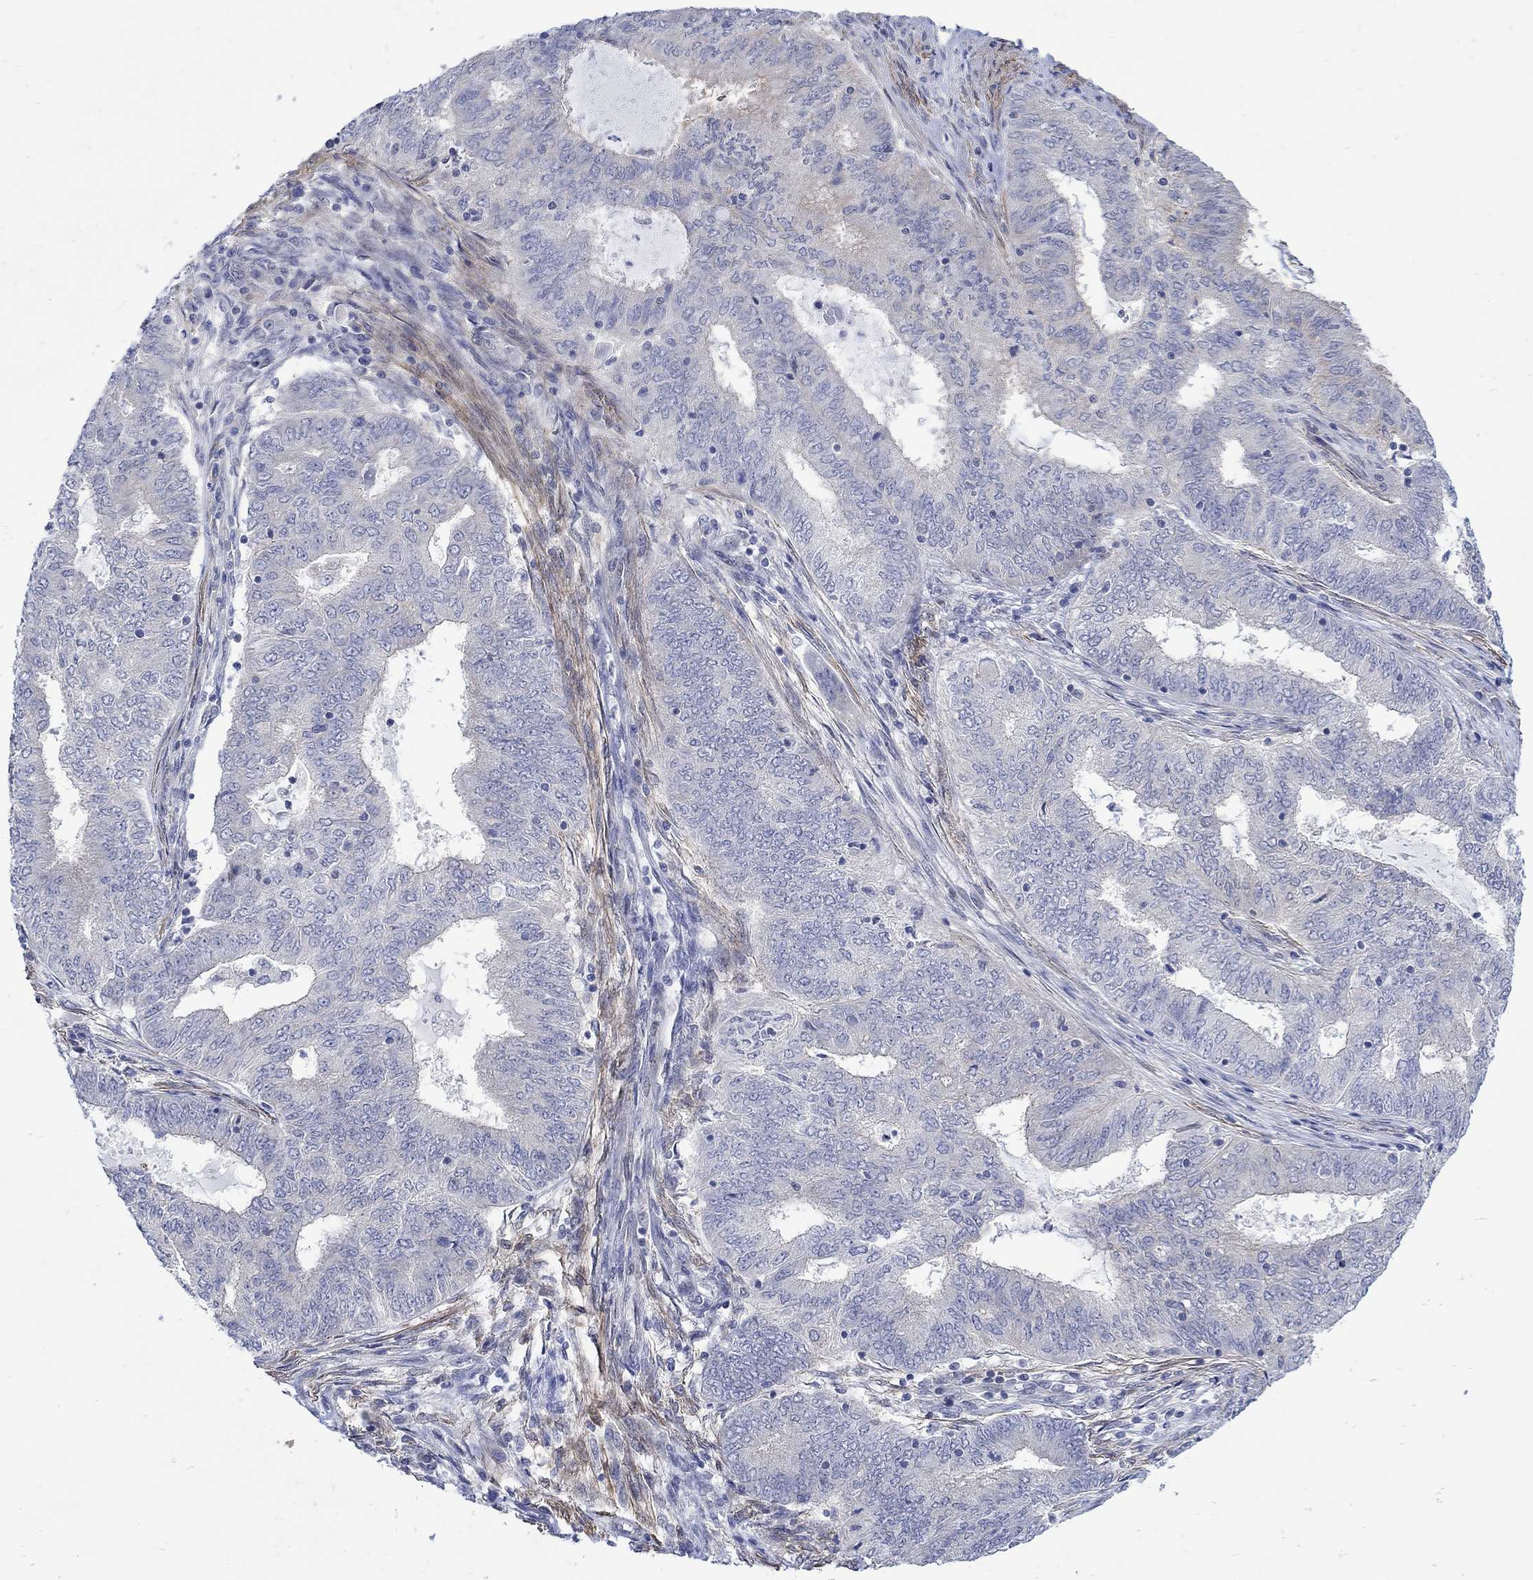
{"staining": {"intensity": "negative", "quantity": "none", "location": "none"}, "tissue": "endometrial cancer", "cell_type": "Tumor cells", "image_type": "cancer", "snomed": [{"axis": "morphology", "description": "Adenocarcinoma, NOS"}, {"axis": "topography", "description": "Endometrium"}], "caption": "An immunohistochemistry (IHC) photomicrograph of adenocarcinoma (endometrial) is shown. There is no staining in tumor cells of adenocarcinoma (endometrial).", "gene": "SCN7A", "patient": {"sex": "female", "age": 62}}